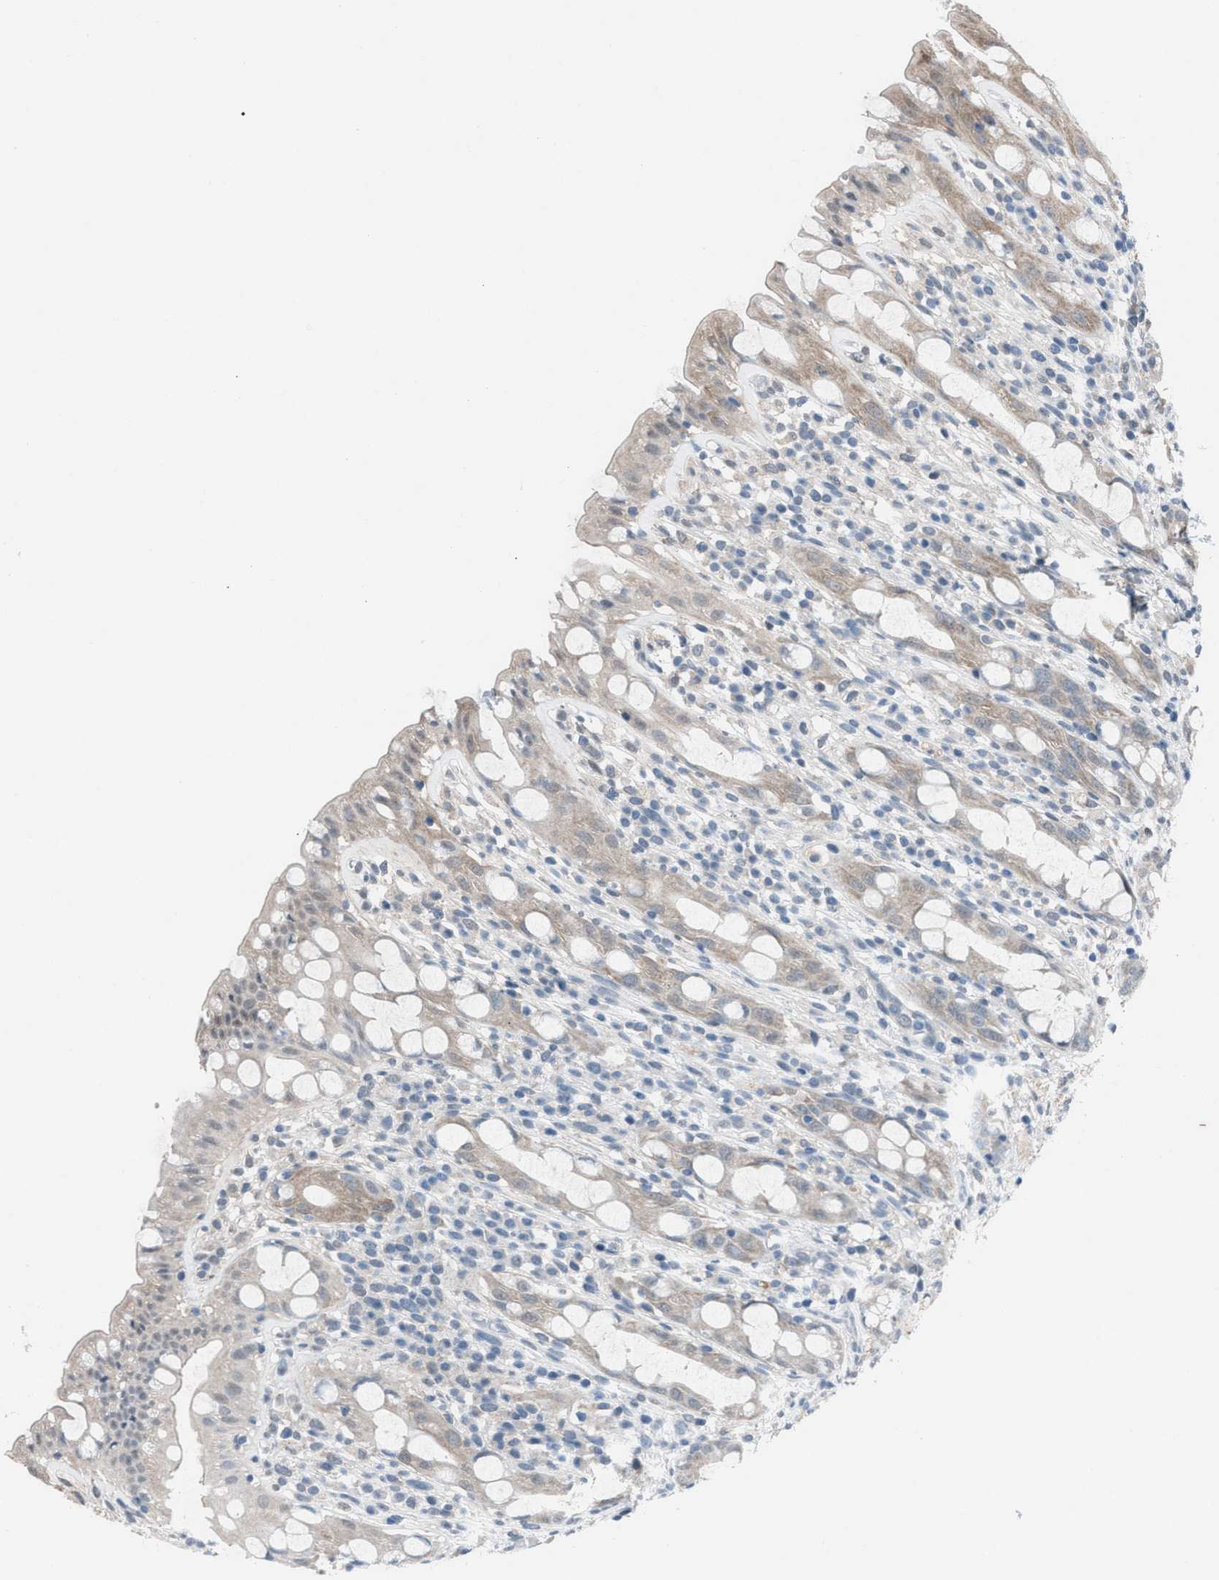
{"staining": {"intensity": "weak", "quantity": "<25%", "location": "cytoplasmic/membranous"}, "tissue": "rectum", "cell_type": "Glandular cells", "image_type": "normal", "snomed": [{"axis": "morphology", "description": "Normal tissue, NOS"}, {"axis": "topography", "description": "Rectum"}], "caption": "Micrograph shows no protein positivity in glandular cells of benign rectum. (DAB (3,3'-diaminobenzidine) immunohistochemistry (IHC) visualized using brightfield microscopy, high magnification).", "gene": "ANAPC11", "patient": {"sex": "male", "age": 44}}